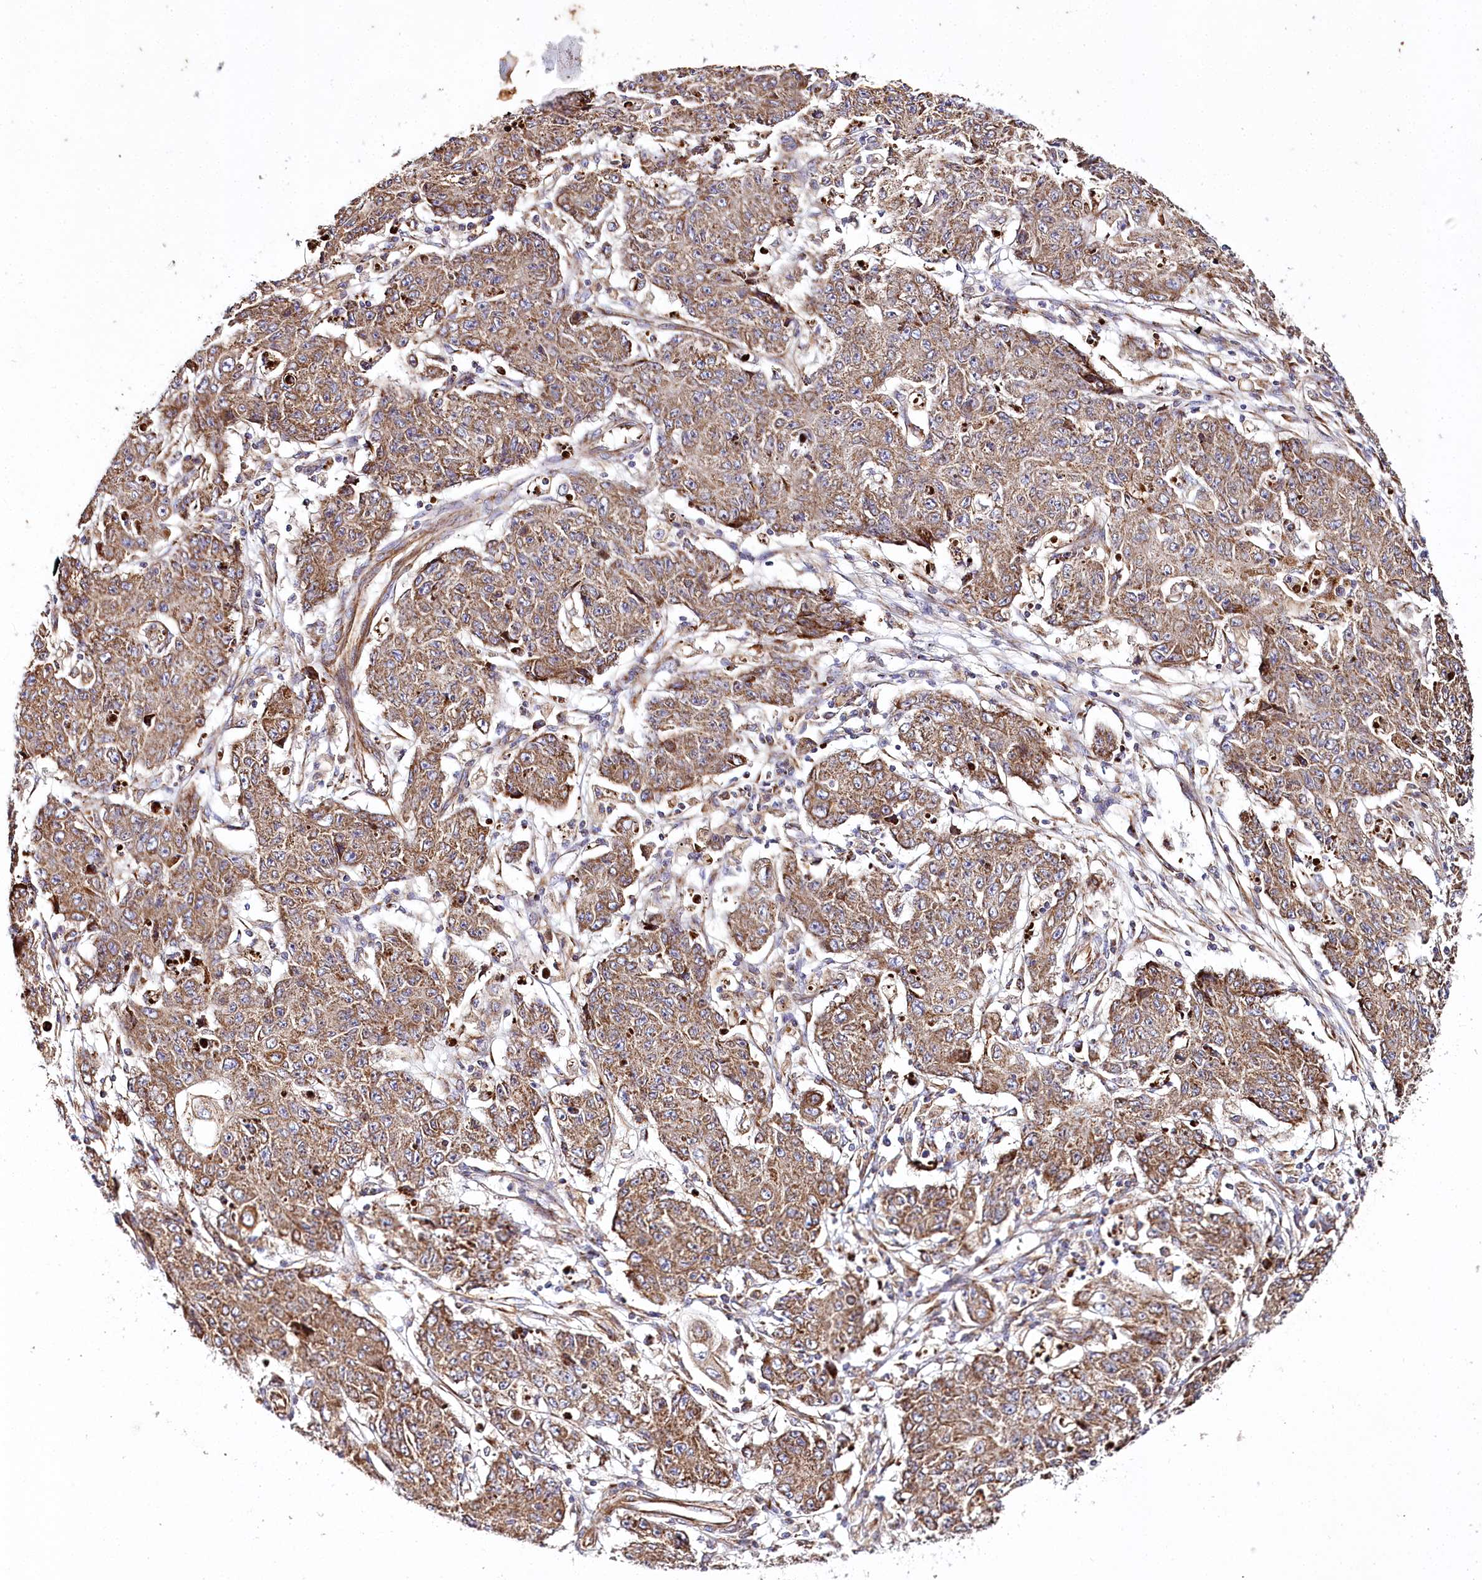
{"staining": {"intensity": "moderate", "quantity": ">75%", "location": "cytoplasmic/membranous"}, "tissue": "ovarian cancer", "cell_type": "Tumor cells", "image_type": "cancer", "snomed": [{"axis": "morphology", "description": "Carcinoma, endometroid"}, {"axis": "topography", "description": "Ovary"}], "caption": "A brown stain highlights moderate cytoplasmic/membranous staining of a protein in endometroid carcinoma (ovarian) tumor cells.", "gene": "THUMPD3", "patient": {"sex": "female", "age": 42}}